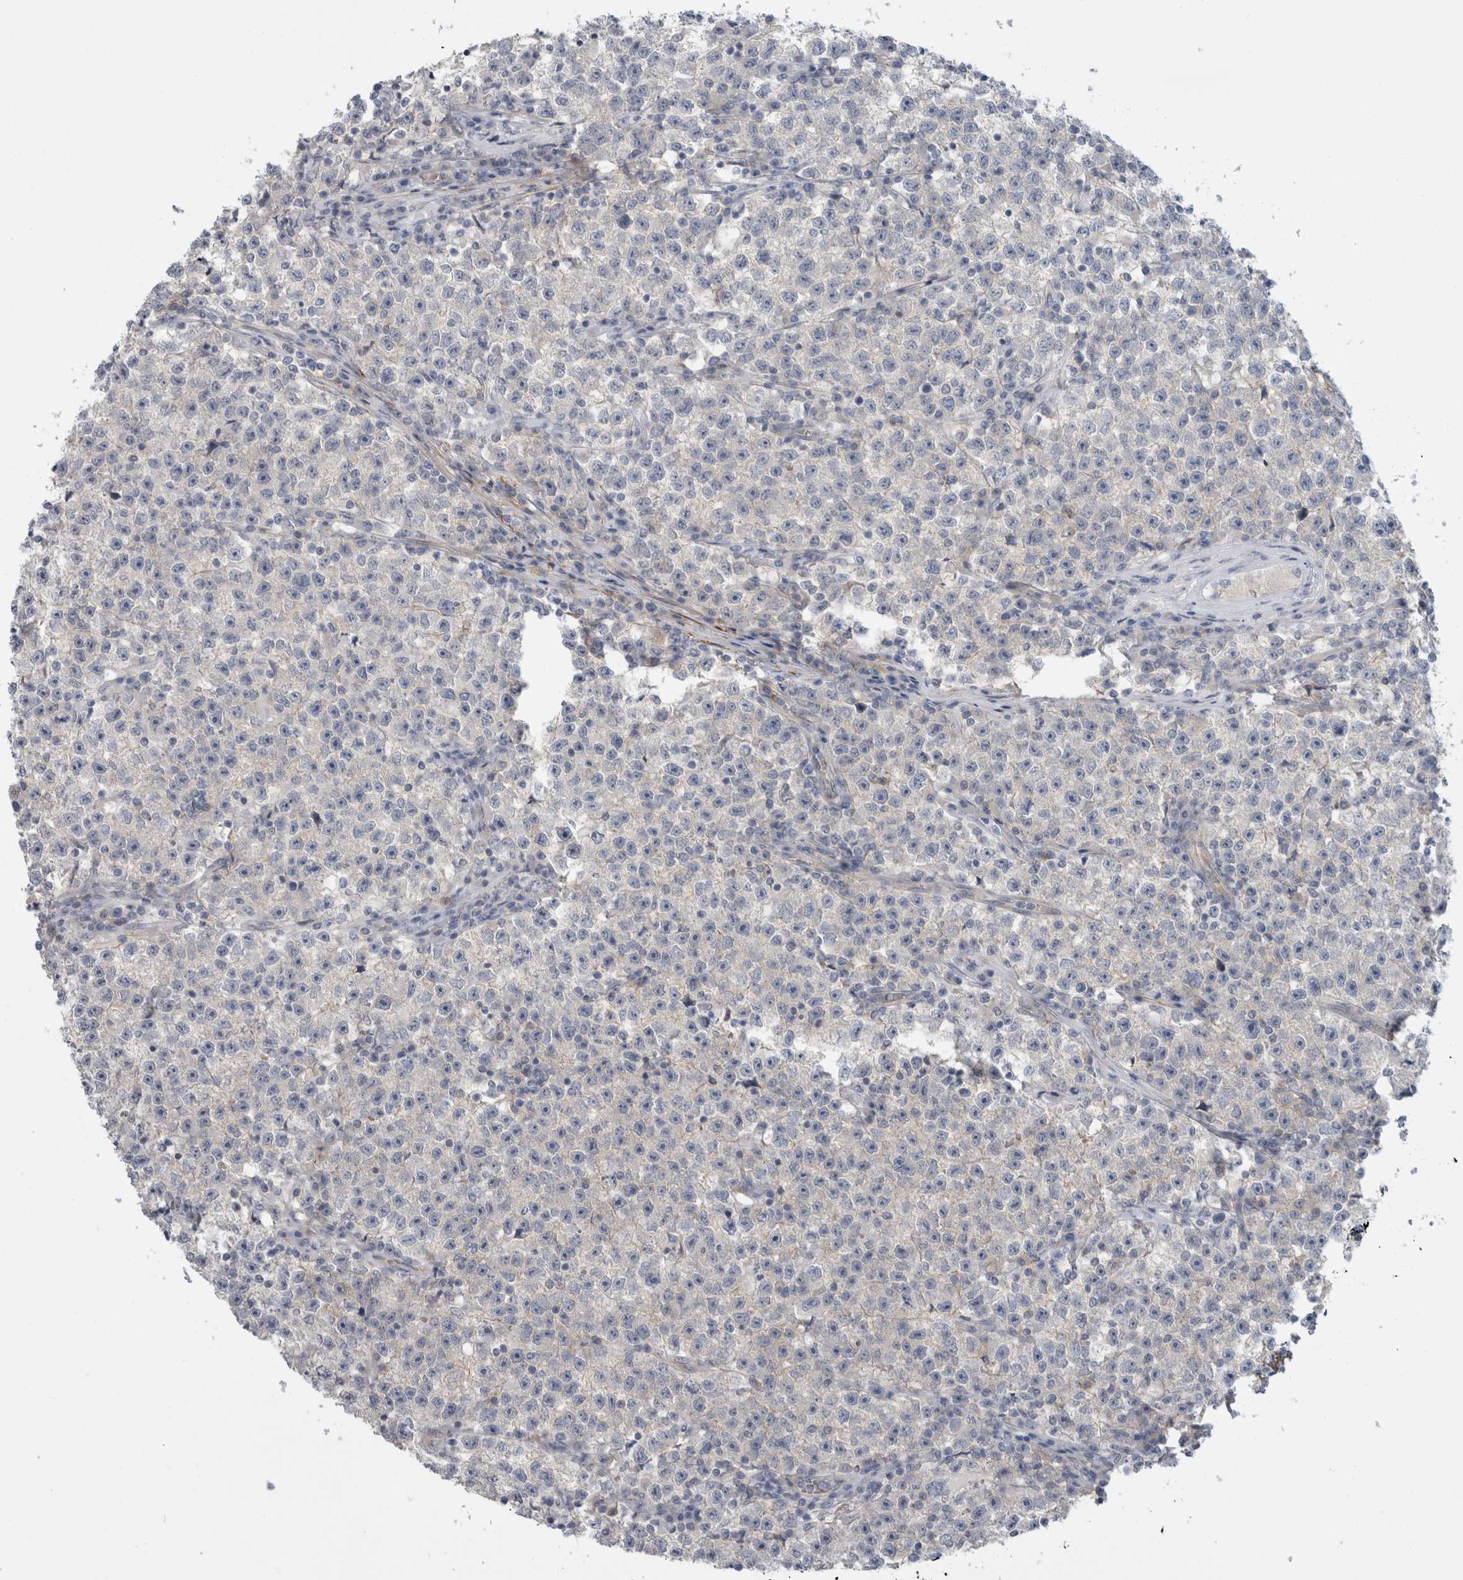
{"staining": {"intensity": "negative", "quantity": "none", "location": "none"}, "tissue": "testis cancer", "cell_type": "Tumor cells", "image_type": "cancer", "snomed": [{"axis": "morphology", "description": "Seminoma, NOS"}, {"axis": "topography", "description": "Testis"}], "caption": "Immunohistochemistry (IHC) photomicrograph of human testis seminoma stained for a protein (brown), which demonstrates no expression in tumor cells.", "gene": "CD55", "patient": {"sex": "male", "age": 22}}